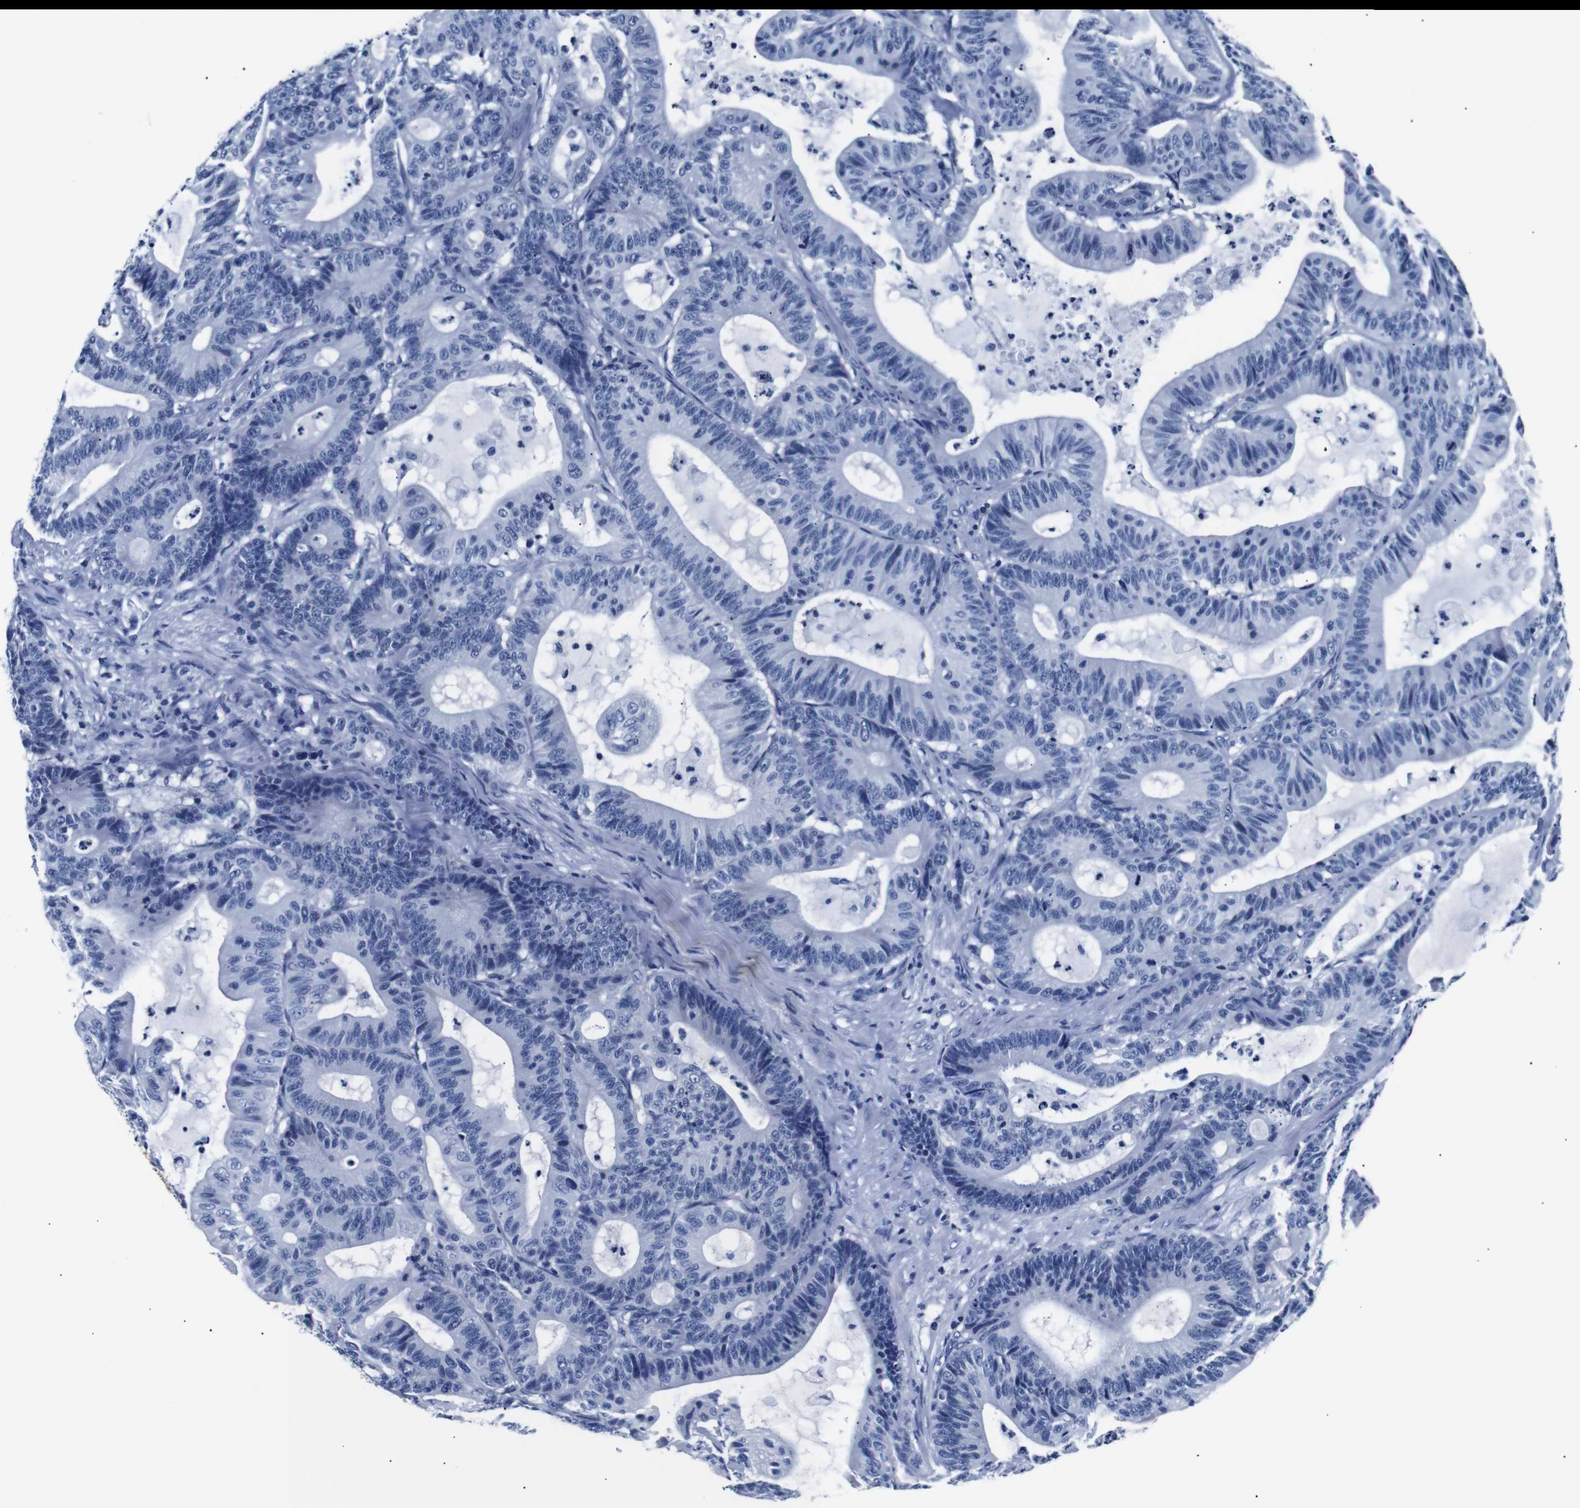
{"staining": {"intensity": "negative", "quantity": "none", "location": "none"}, "tissue": "colorectal cancer", "cell_type": "Tumor cells", "image_type": "cancer", "snomed": [{"axis": "morphology", "description": "Adenocarcinoma, NOS"}, {"axis": "topography", "description": "Colon"}], "caption": "There is no significant staining in tumor cells of colorectal cancer. The staining is performed using DAB brown chromogen with nuclei counter-stained in using hematoxylin.", "gene": "GAP43", "patient": {"sex": "female", "age": 84}}